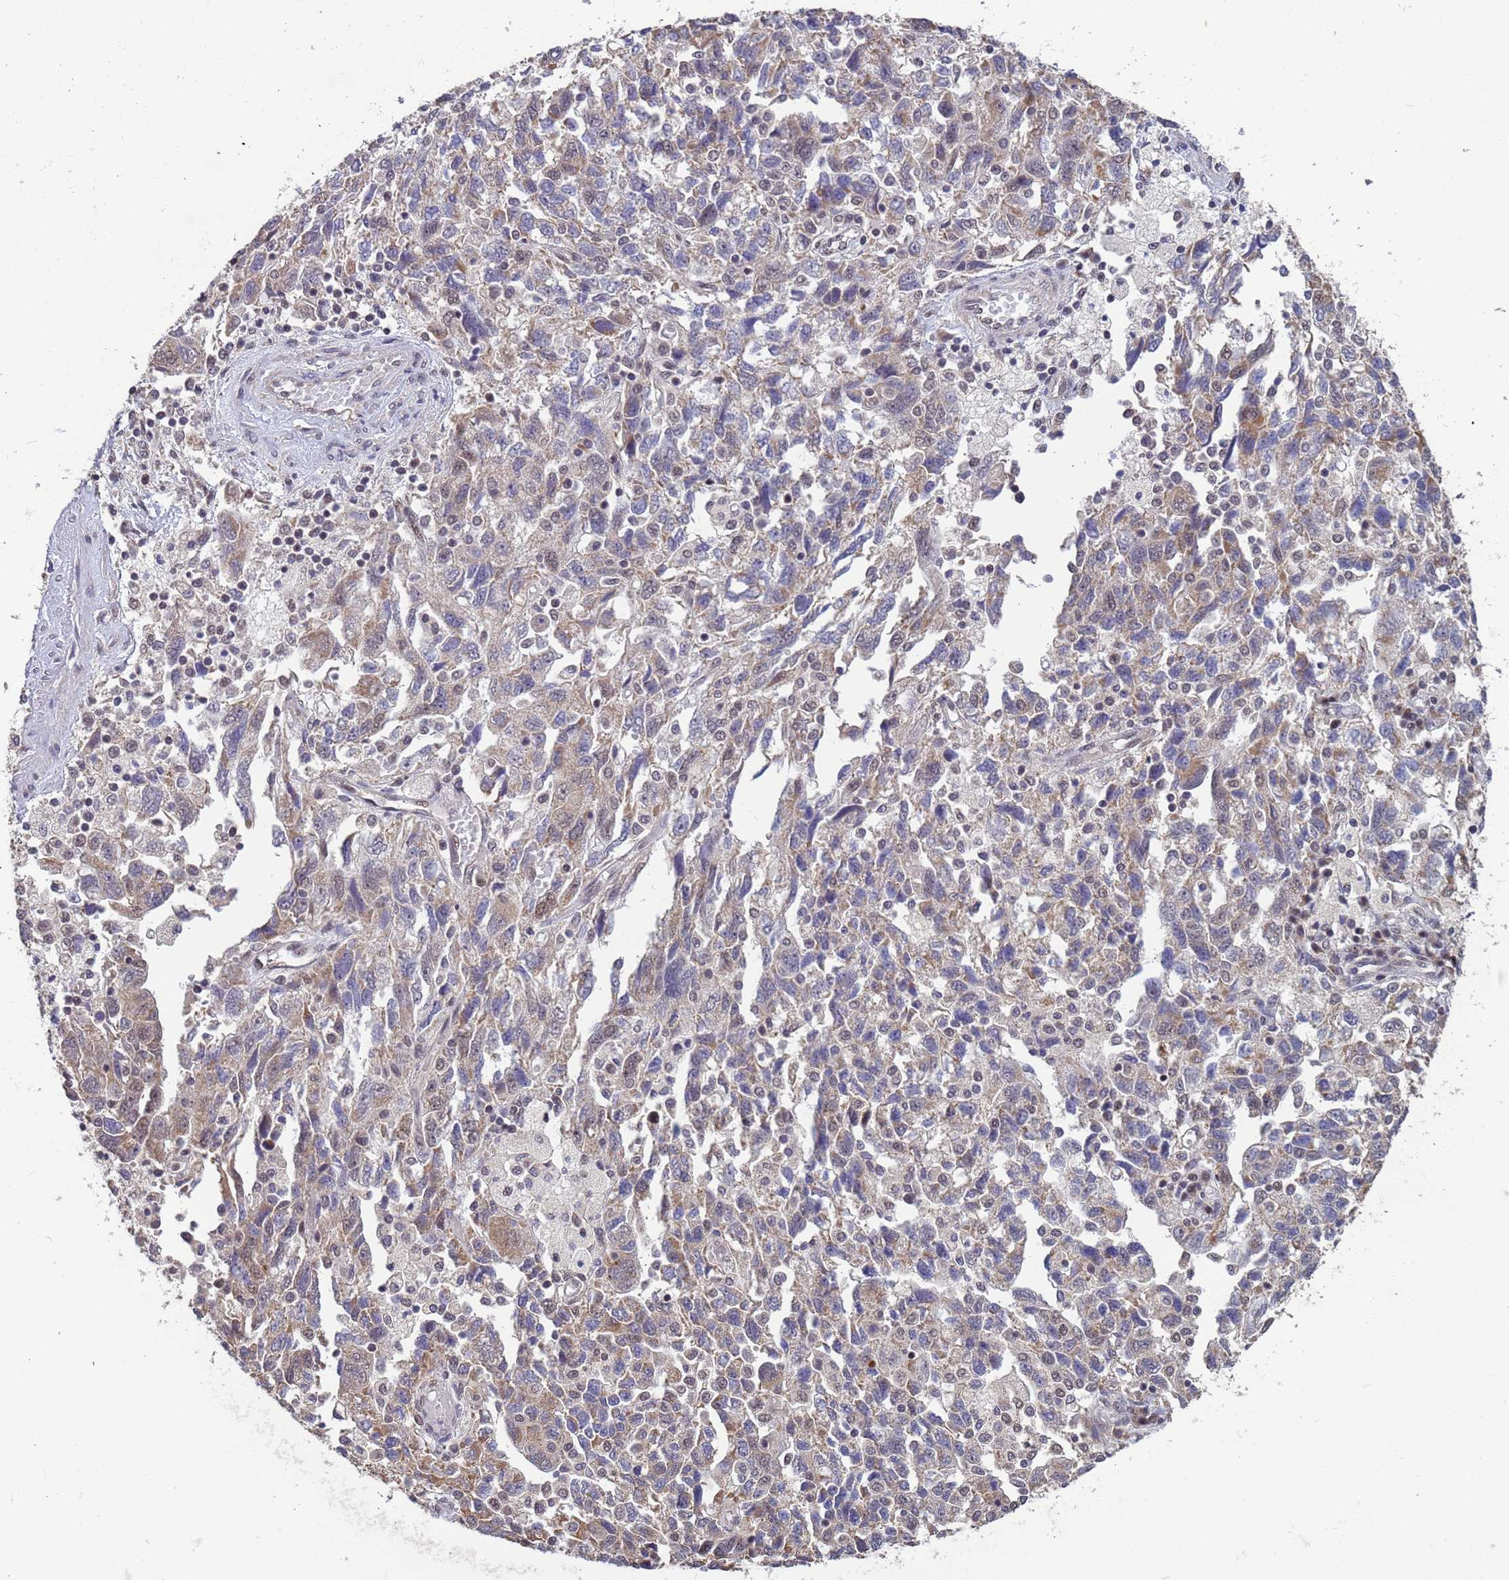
{"staining": {"intensity": "moderate", "quantity": "25%-75%", "location": "cytoplasmic/membranous"}, "tissue": "ovarian cancer", "cell_type": "Tumor cells", "image_type": "cancer", "snomed": [{"axis": "morphology", "description": "Carcinoma, NOS"}, {"axis": "morphology", "description": "Cystadenocarcinoma, serous, NOS"}, {"axis": "topography", "description": "Ovary"}], "caption": "This is a photomicrograph of immunohistochemistry staining of ovarian carcinoma, which shows moderate positivity in the cytoplasmic/membranous of tumor cells.", "gene": "DENND2B", "patient": {"sex": "female", "age": 69}}